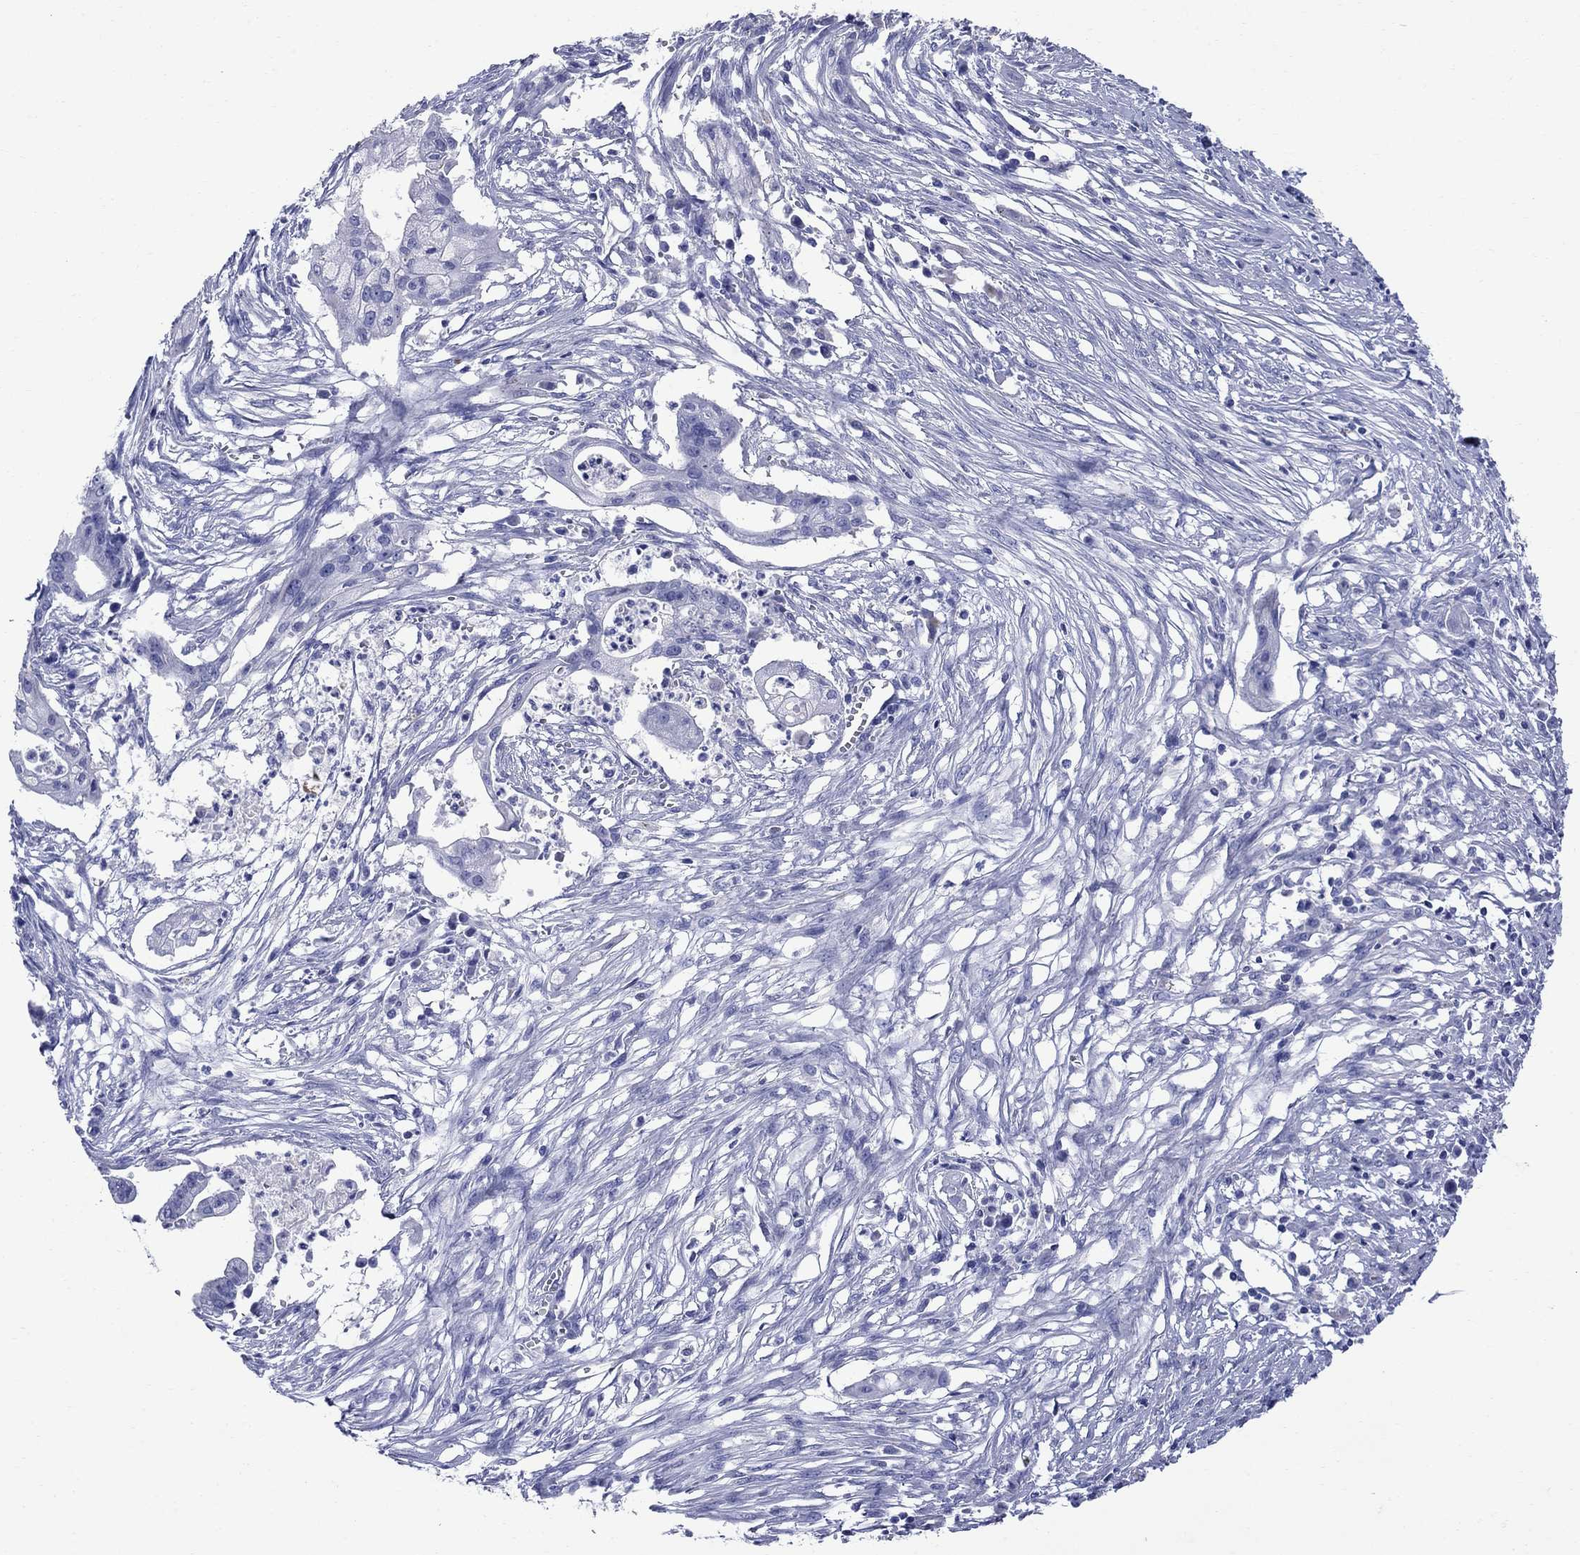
{"staining": {"intensity": "negative", "quantity": "none", "location": "none"}, "tissue": "pancreatic cancer", "cell_type": "Tumor cells", "image_type": "cancer", "snomed": [{"axis": "morphology", "description": "Normal tissue, NOS"}, {"axis": "morphology", "description": "Adenocarcinoma, NOS"}, {"axis": "topography", "description": "Pancreas"}], "caption": "Pancreatic cancer stained for a protein using immunohistochemistry (IHC) shows no expression tumor cells.", "gene": "SMCP", "patient": {"sex": "female", "age": 58}}